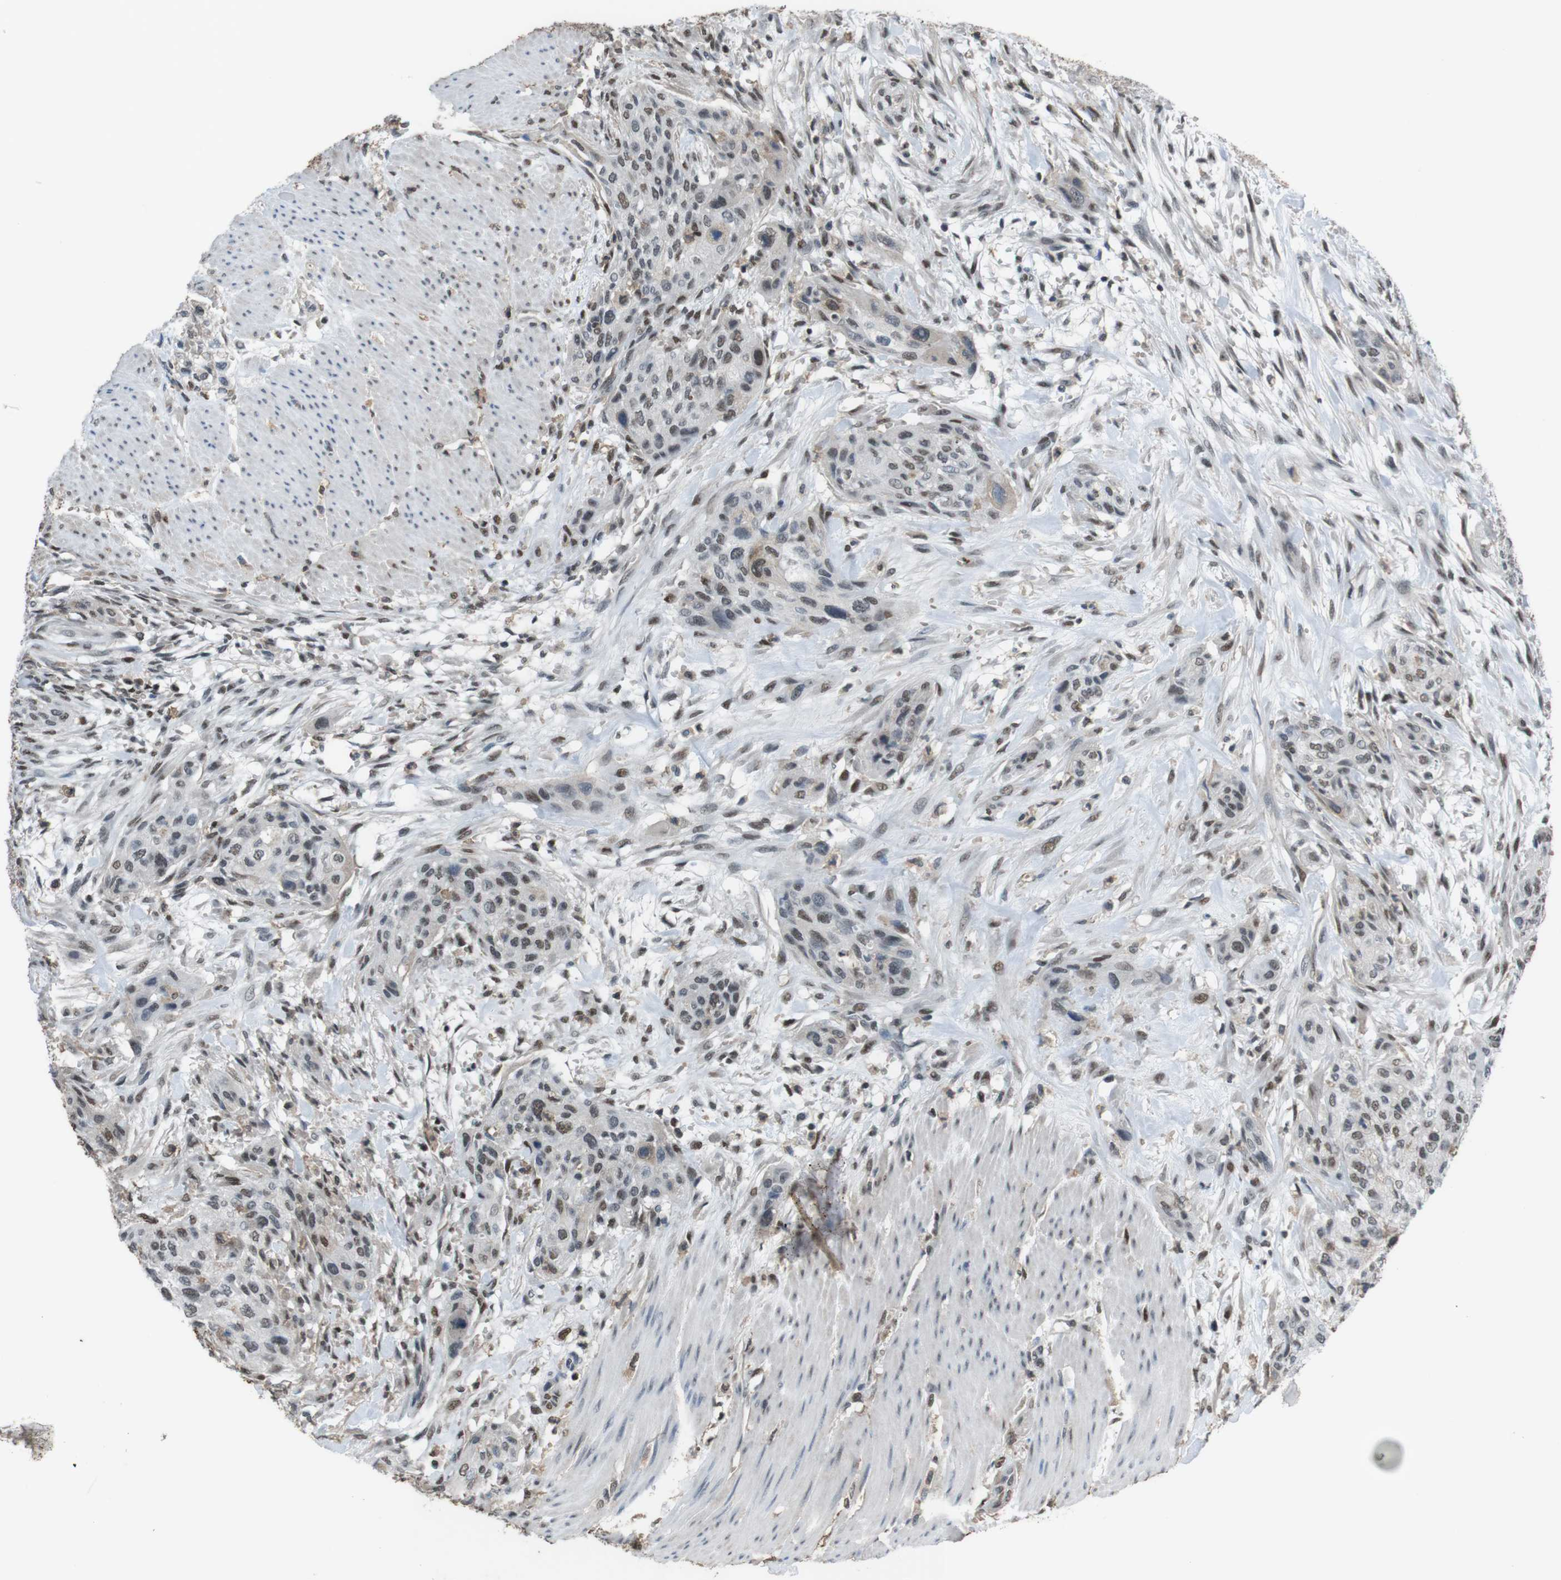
{"staining": {"intensity": "weak", "quantity": ">75%", "location": "nuclear"}, "tissue": "urothelial cancer", "cell_type": "Tumor cells", "image_type": "cancer", "snomed": [{"axis": "morphology", "description": "Urothelial carcinoma, High grade"}, {"axis": "topography", "description": "Urinary bladder"}], "caption": "Tumor cells demonstrate low levels of weak nuclear expression in approximately >75% of cells in urothelial carcinoma (high-grade). (brown staining indicates protein expression, while blue staining denotes nuclei).", "gene": "SUB1", "patient": {"sex": "male", "age": 35}}